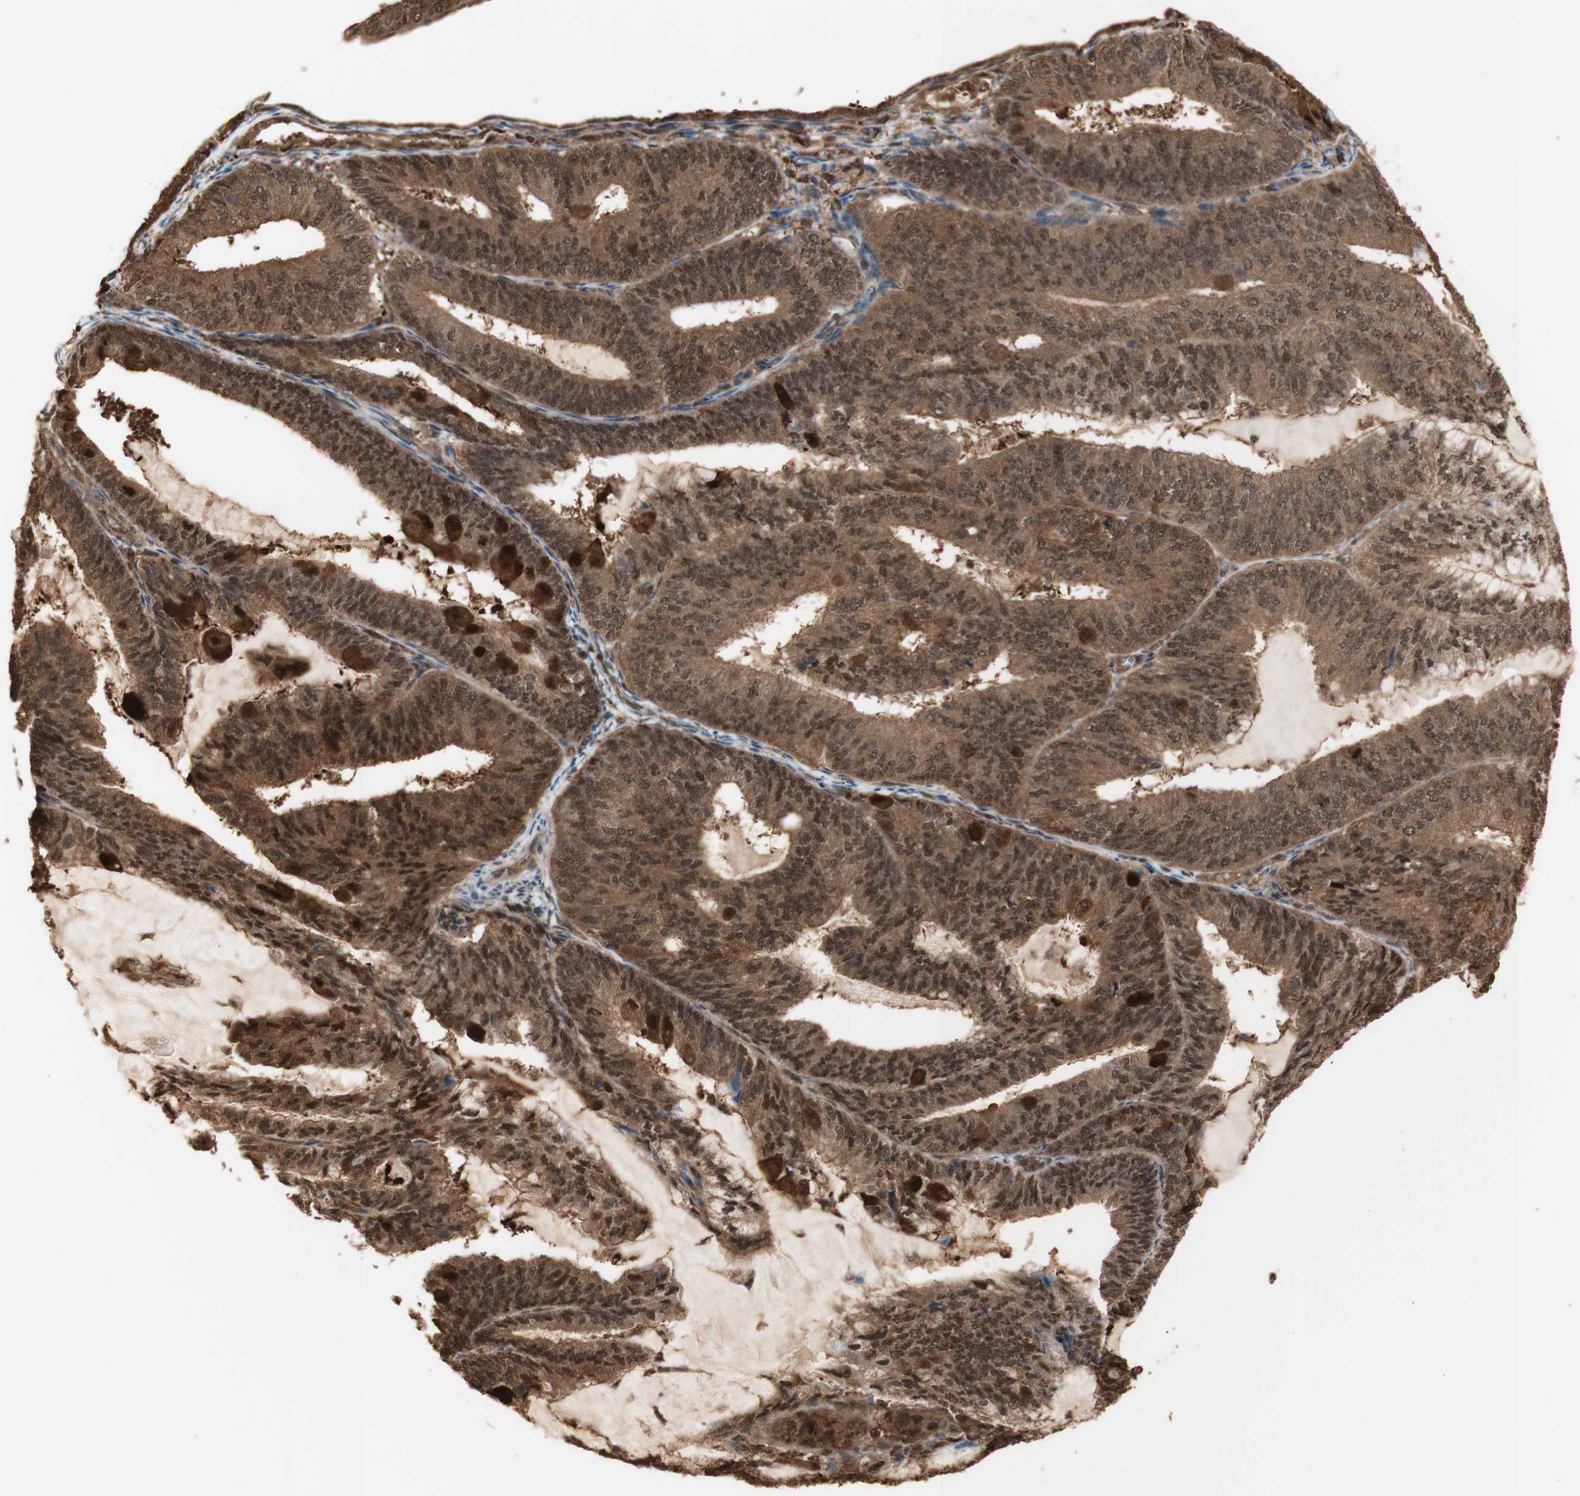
{"staining": {"intensity": "strong", "quantity": ">75%", "location": "cytoplasmic/membranous,nuclear"}, "tissue": "endometrial cancer", "cell_type": "Tumor cells", "image_type": "cancer", "snomed": [{"axis": "morphology", "description": "Adenocarcinoma, NOS"}, {"axis": "topography", "description": "Endometrium"}], "caption": "The immunohistochemical stain labels strong cytoplasmic/membranous and nuclear positivity in tumor cells of endometrial adenocarcinoma tissue.", "gene": "YWHAB", "patient": {"sex": "female", "age": 81}}